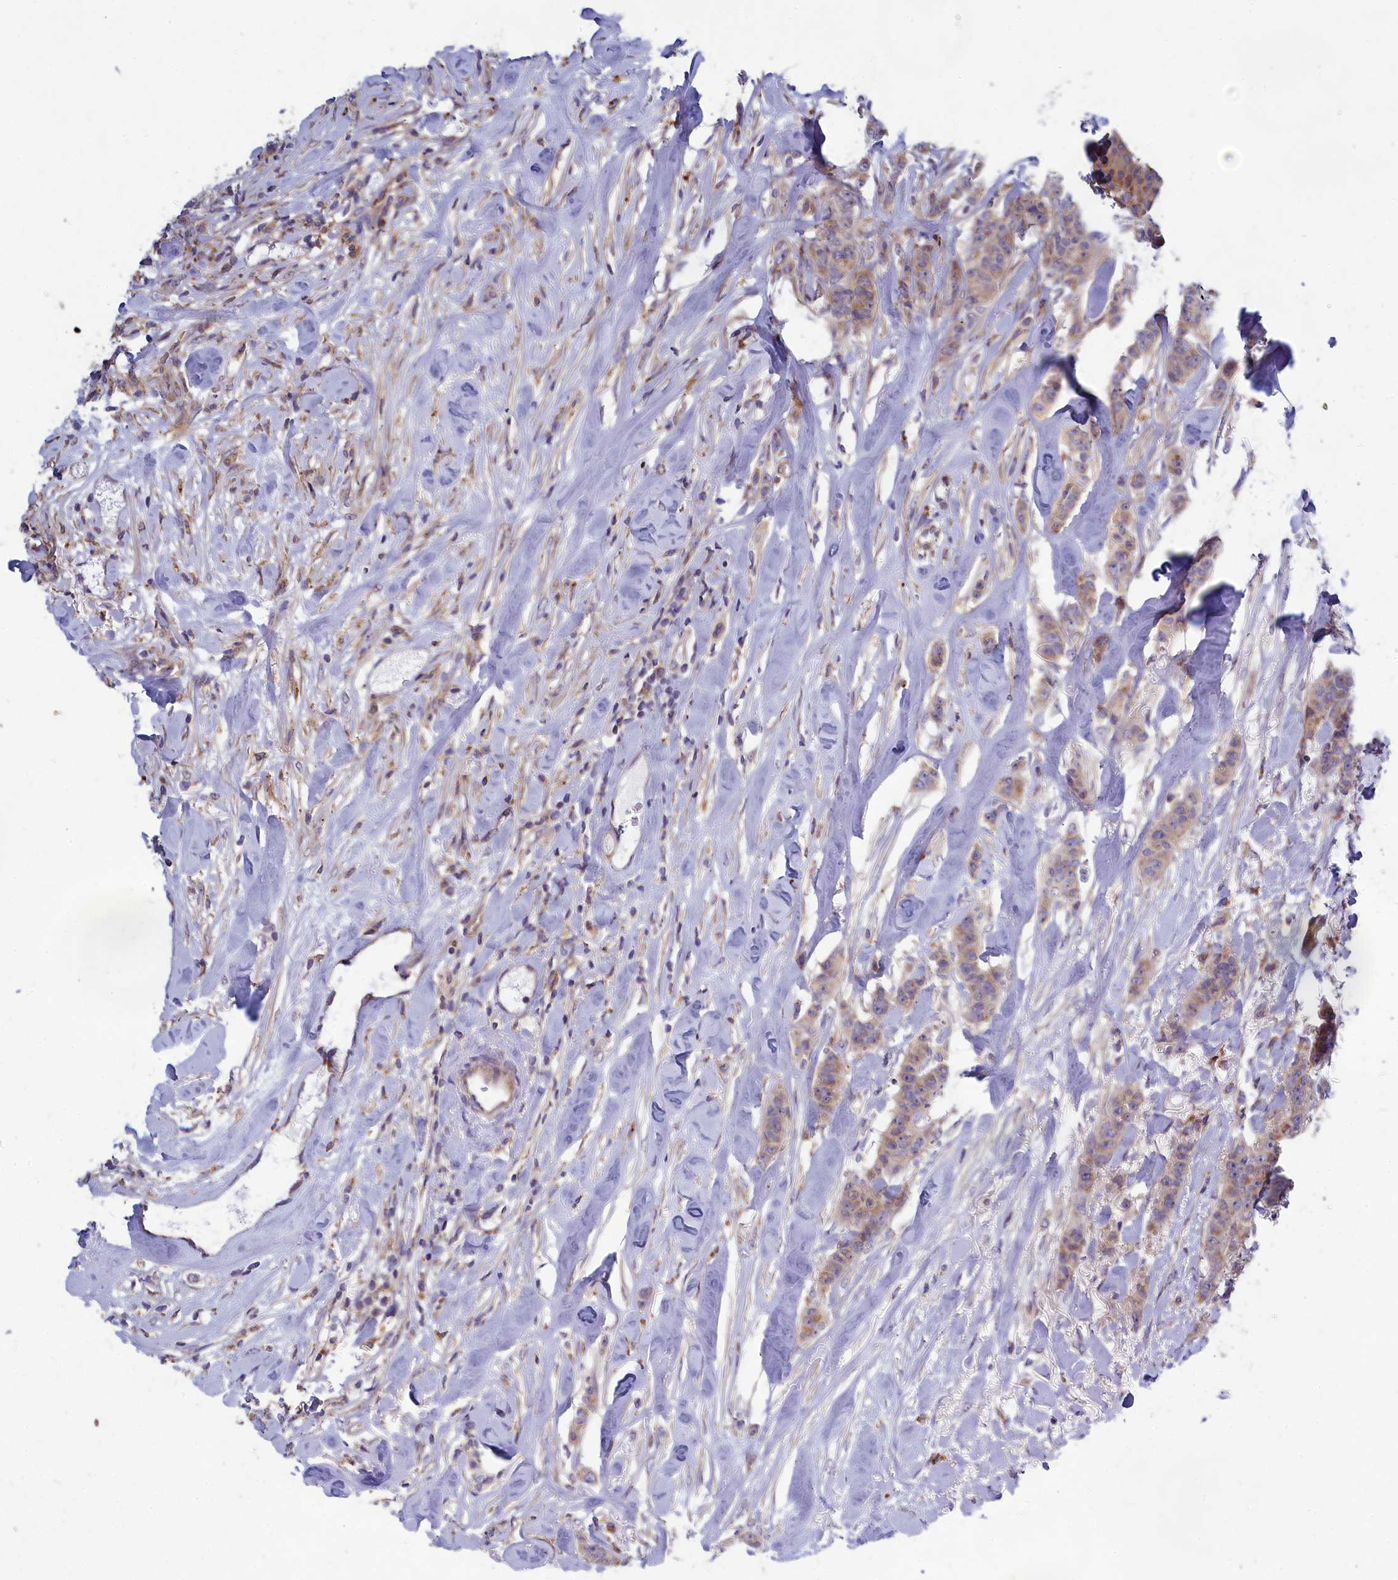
{"staining": {"intensity": "weak", "quantity": "25%-75%", "location": "cytoplasmic/membranous"}, "tissue": "breast cancer", "cell_type": "Tumor cells", "image_type": "cancer", "snomed": [{"axis": "morphology", "description": "Duct carcinoma"}, {"axis": "topography", "description": "Breast"}], "caption": "IHC (DAB) staining of human breast invasive ductal carcinoma displays weak cytoplasmic/membranous protein staining in approximately 25%-75% of tumor cells.", "gene": "BLTP2", "patient": {"sex": "female", "age": 40}}